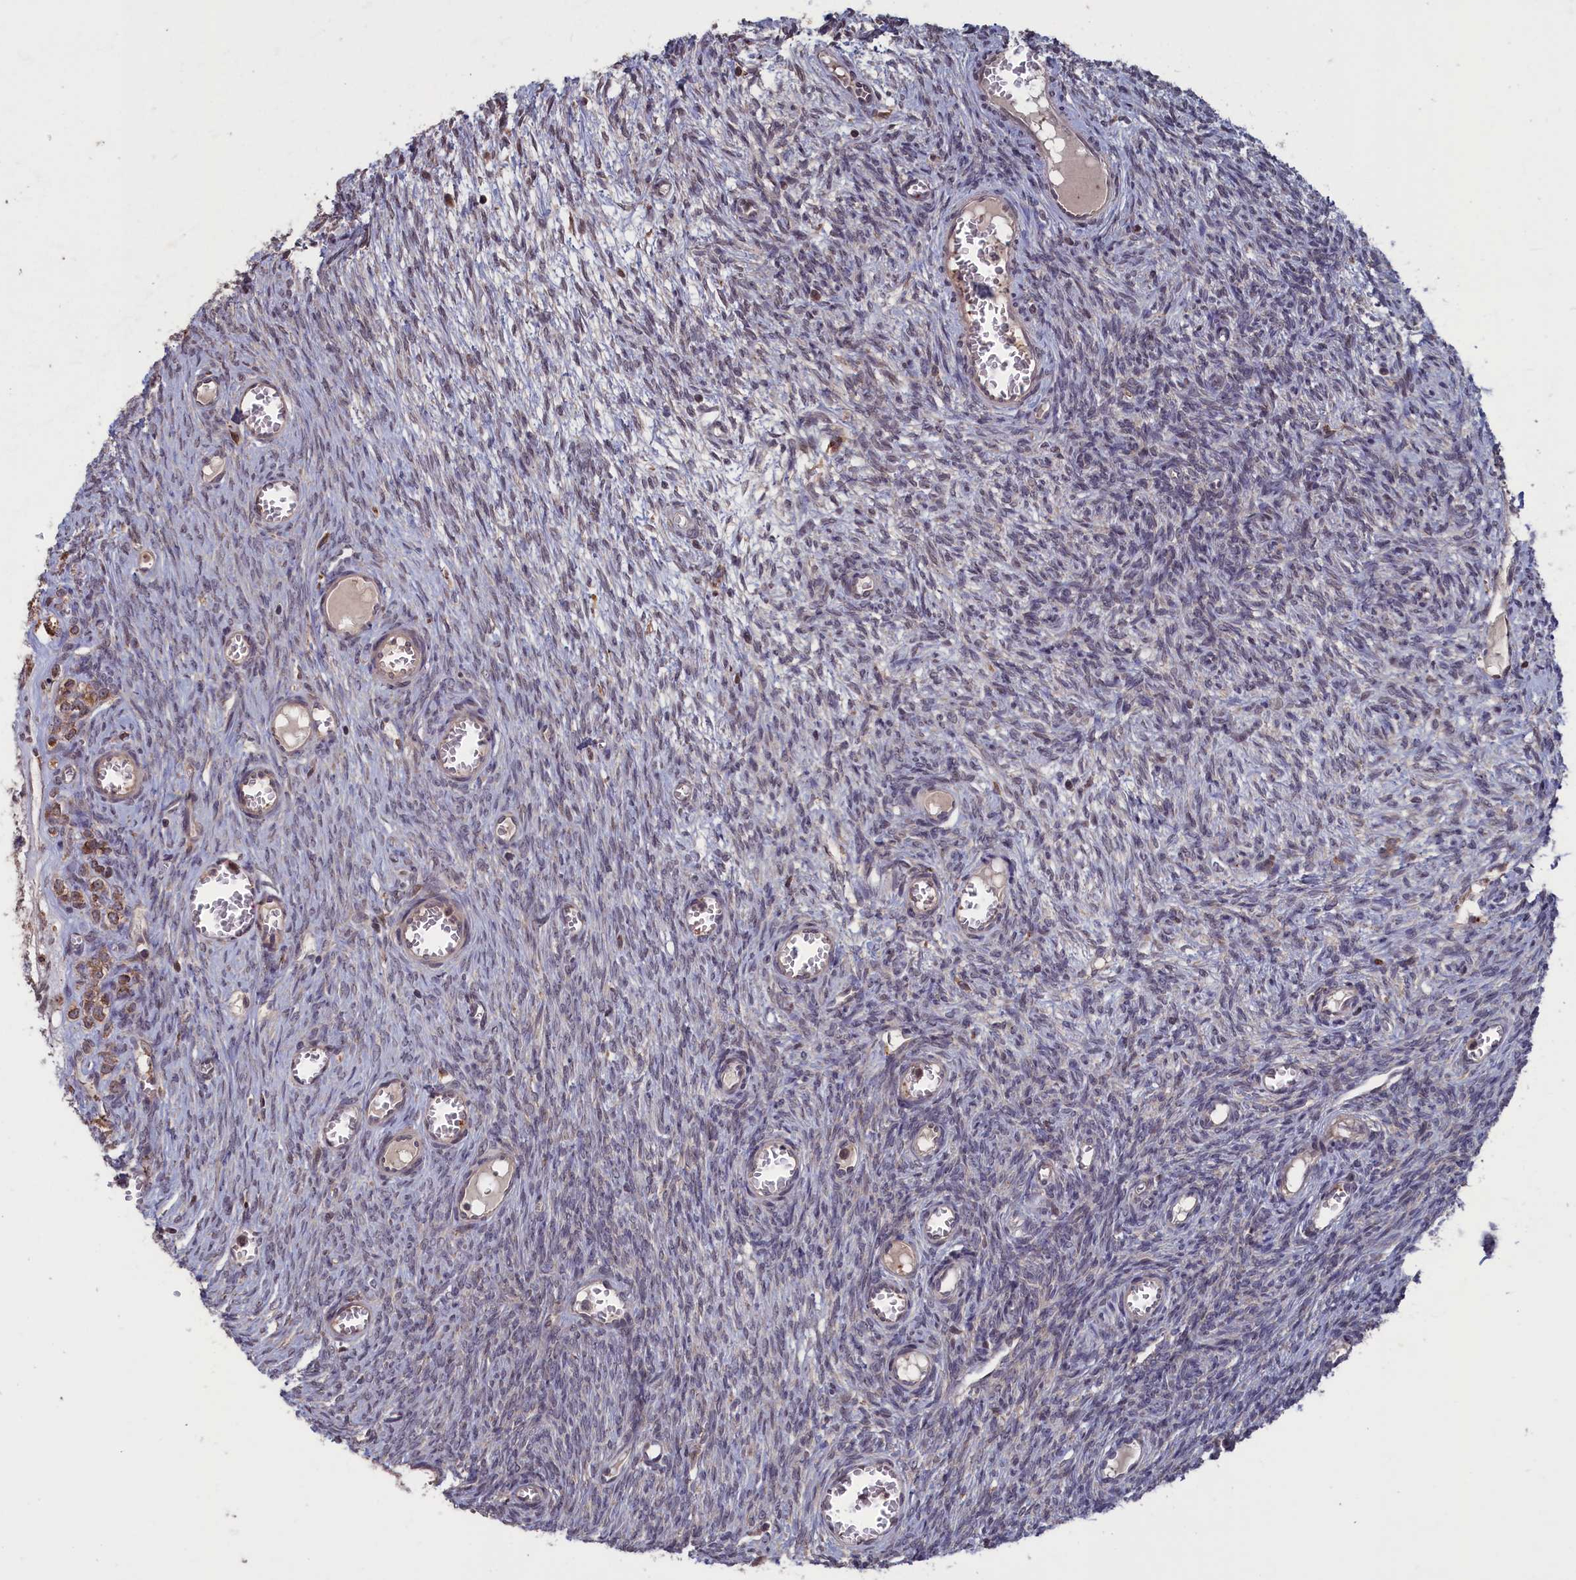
{"staining": {"intensity": "moderate", "quantity": ">75%", "location": "cytoplasmic/membranous"}, "tissue": "ovary", "cell_type": "Follicle cells", "image_type": "normal", "snomed": [{"axis": "morphology", "description": "Normal tissue, NOS"}, {"axis": "topography", "description": "Ovary"}], "caption": "Ovary stained with immunohistochemistry (IHC) displays moderate cytoplasmic/membranous staining in about >75% of follicle cells.", "gene": "CACTIN", "patient": {"sex": "female", "age": 44}}